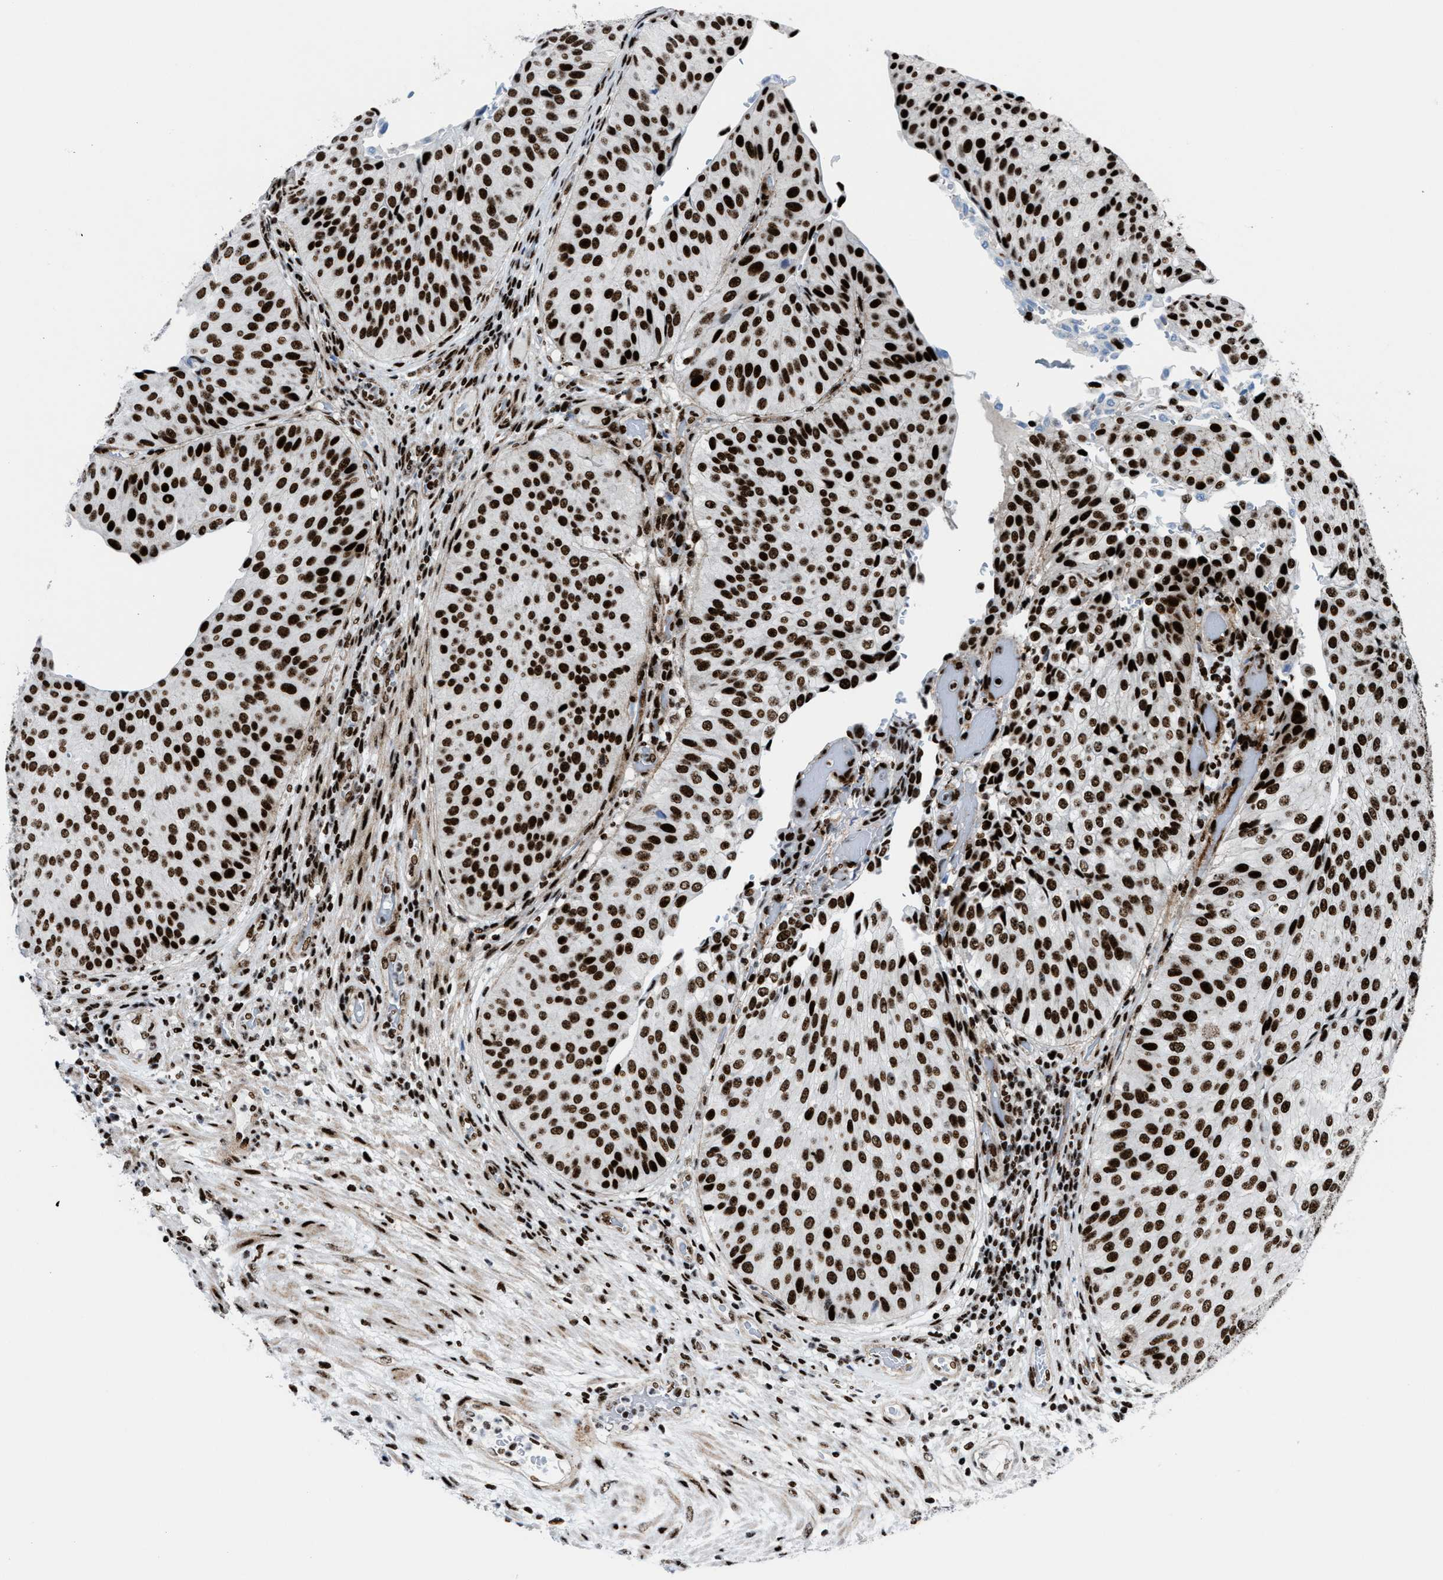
{"staining": {"intensity": "strong", "quantity": ">75%", "location": "nuclear"}, "tissue": "urothelial cancer", "cell_type": "Tumor cells", "image_type": "cancer", "snomed": [{"axis": "morphology", "description": "Urothelial carcinoma, Low grade"}, {"axis": "topography", "description": "Urinary bladder"}], "caption": "Low-grade urothelial carcinoma was stained to show a protein in brown. There is high levels of strong nuclear expression in about >75% of tumor cells.", "gene": "NONO", "patient": {"sex": "male", "age": 67}}